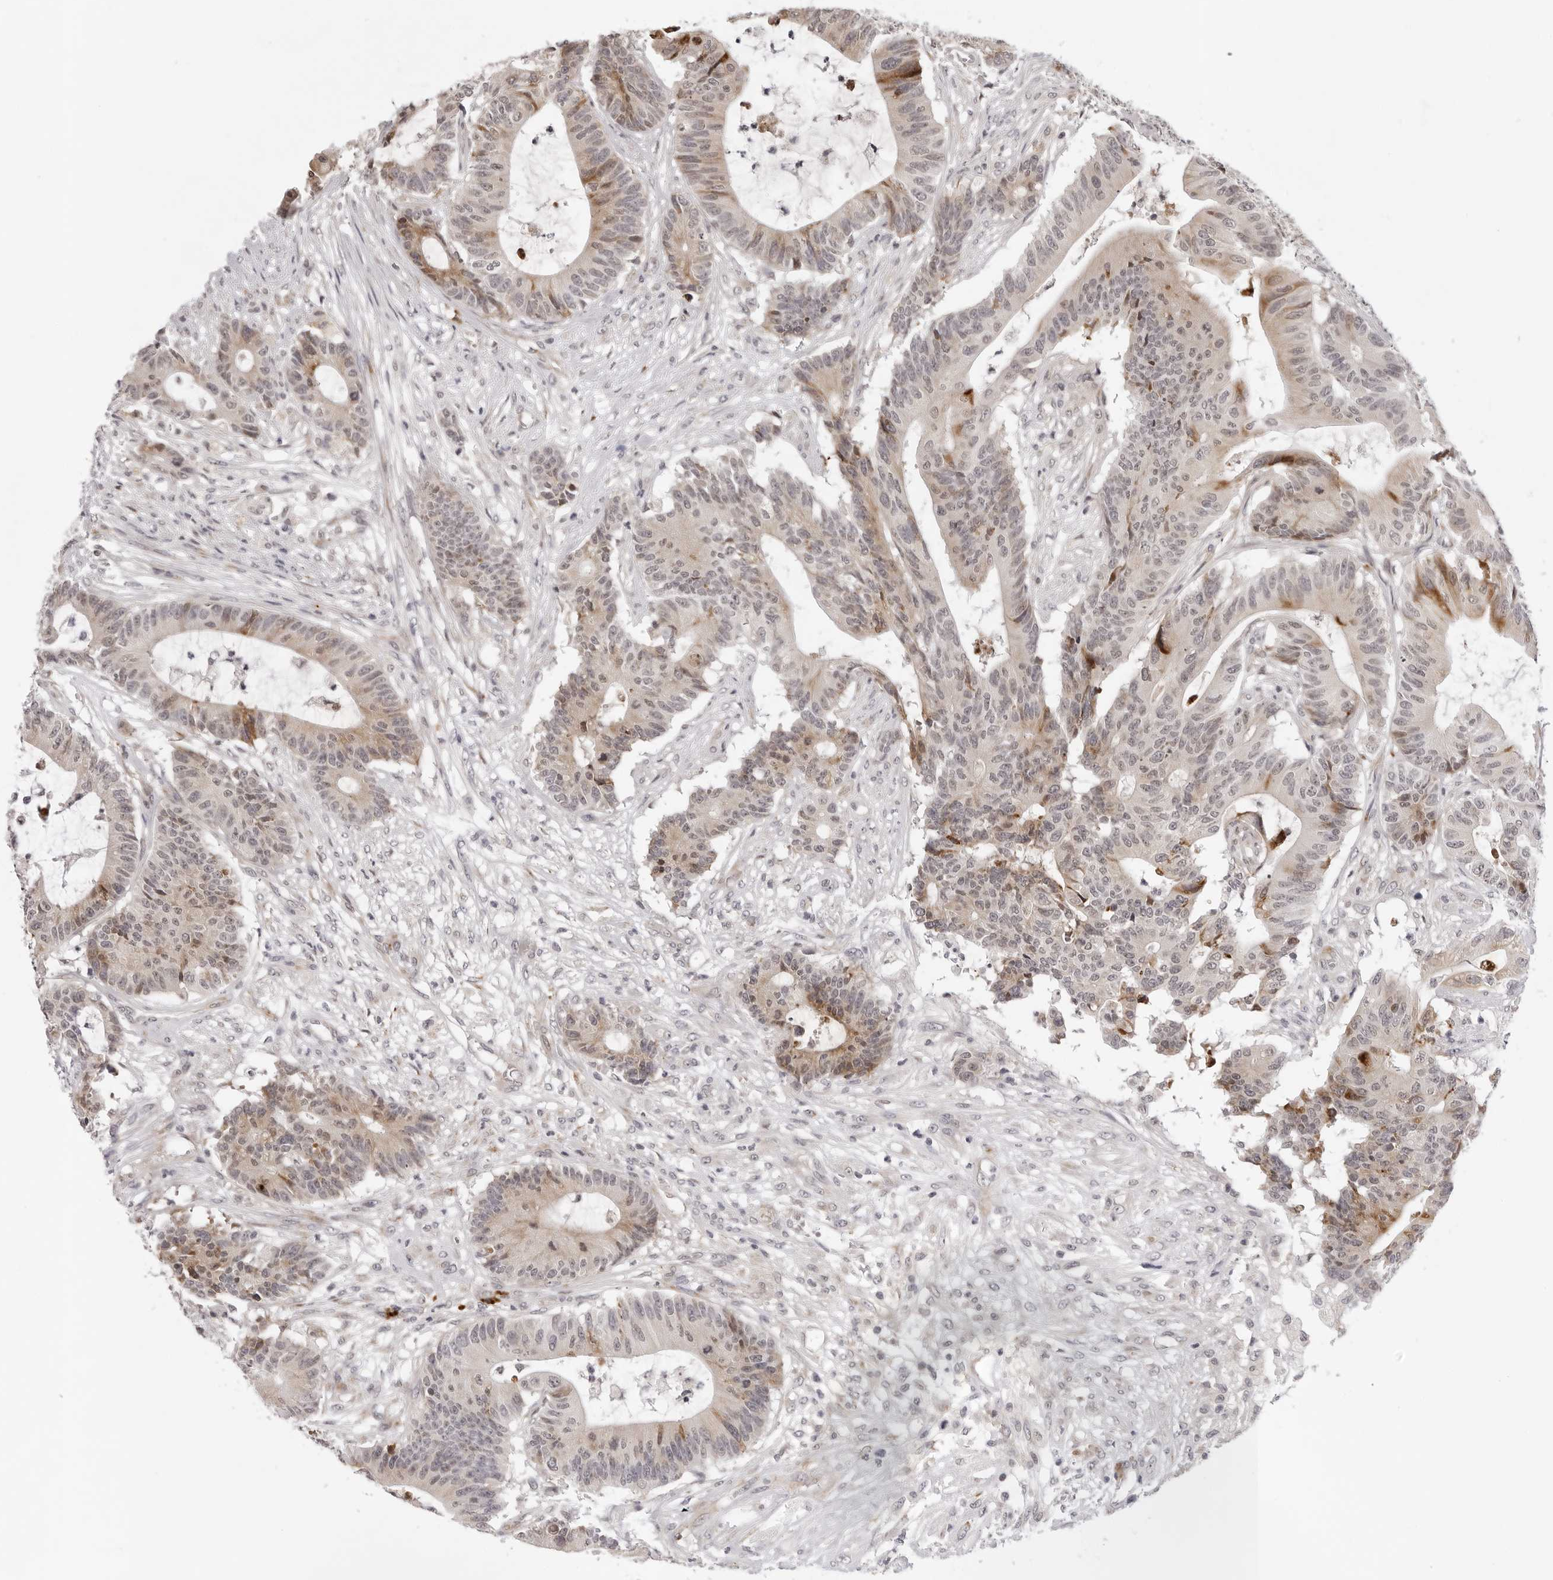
{"staining": {"intensity": "moderate", "quantity": "<25%", "location": "cytoplasmic/membranous"}, "tissue": "colorectal cancer", "cell_type": "Tumor cells", "image_type": "cancer", "snomed": [{"axis": "morphology", "description": "Adenocarcinoma, NOS"}, {"axis": "topography", "description": "Colon"}], "caption": "There is low levels of moderate cytoplasmic/membranous expression in tumor cells of colorectal adenocarcinoma, as demonstrated by immunohistochemical staining (brown color).", "gene": "IL17RA", "patient": {"sex": "female", "age": 84}}